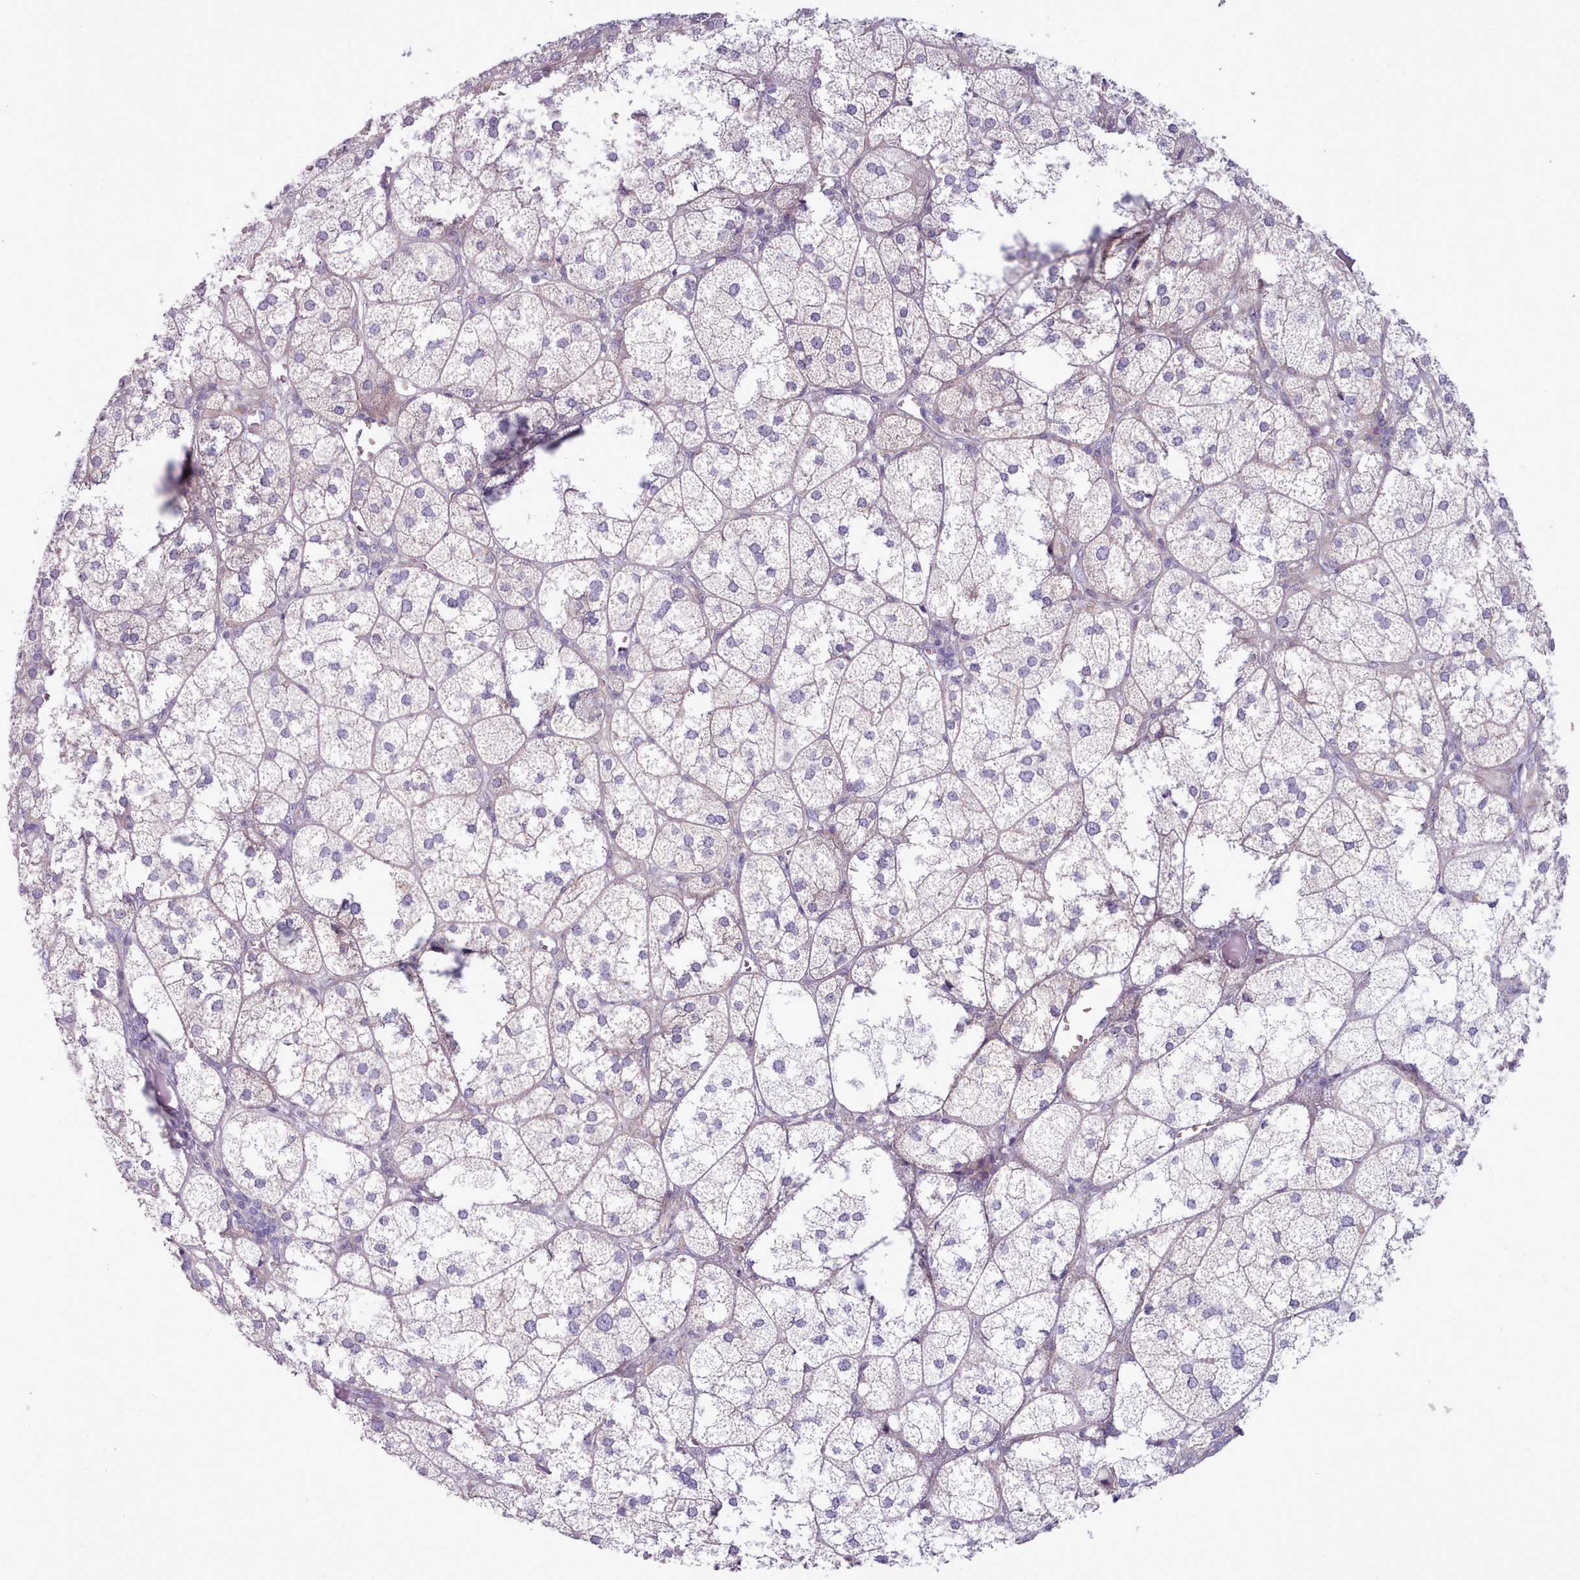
{"staining": {"intensity": "negative", "quantity": "none", "location": "none"}, "tissue": "adrenal gland", "cell_type": "Glandular cells", "image_type": "normal", "snomed": [{"axis": "morphology", "description": "Normal tissue, NOS"}, {"axis": "topography", "description": "Adrenal gland"}], "caption": "An immunohistochemistry photomicrograph of normal adrenal gland is shown. There is no staining in glandular cells of adrenal gland. (DAB (3,3'-diaminobenzidine) immunohistochemistry with hematoxylin counter stain).", "gene": "MYRFL", "patient": {"sex": "female", "age": 61}}